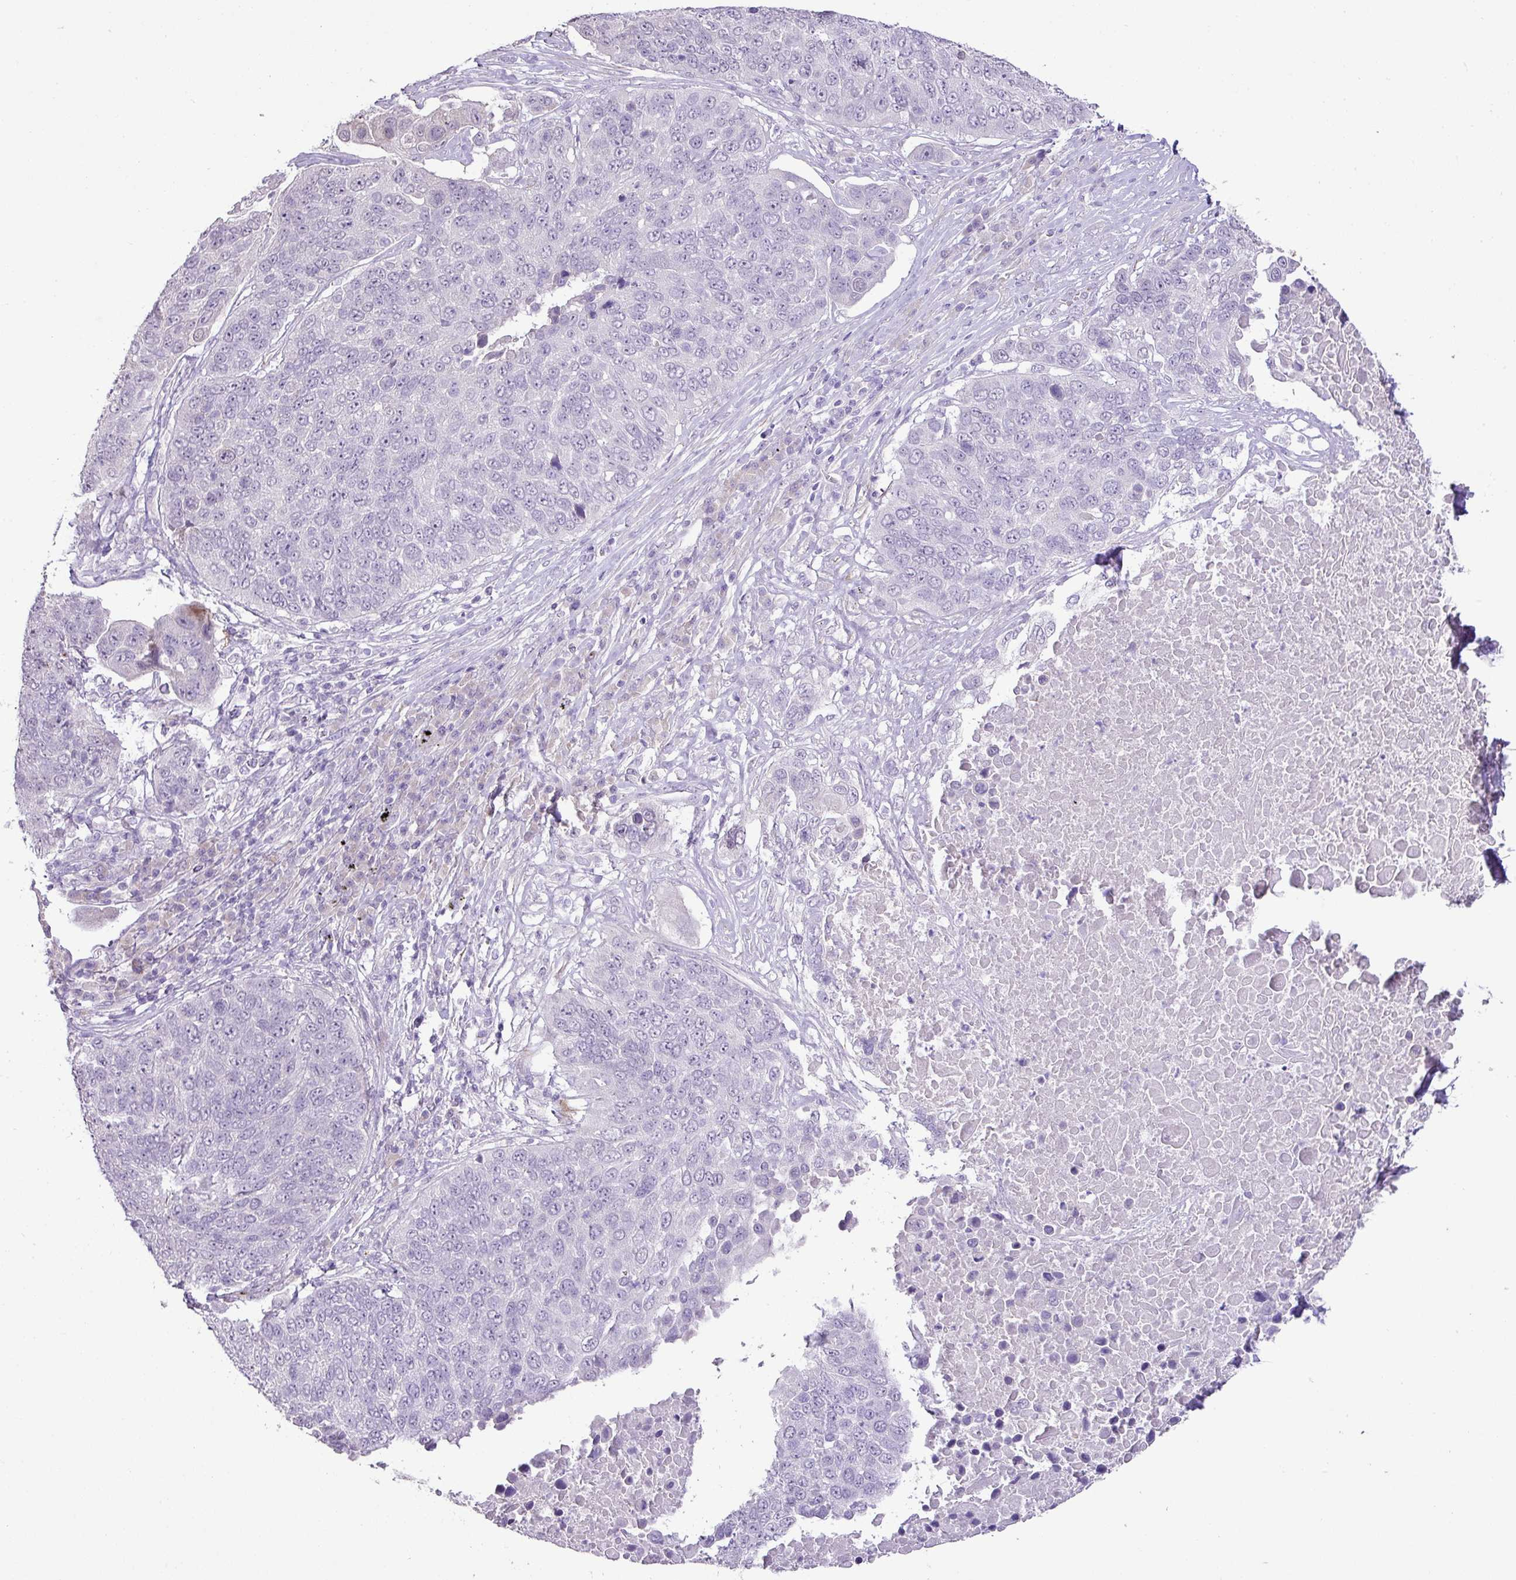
{"staining": {"intensity": "negative", "quantity": "none", "location": "none"}, "tissue": "lung cancer", "cell_type": "Tumor cells", "image_type": "cancer", "snomed": [{"axis": "morphology", "description": "Squamous cell carcinoma, NOS"}, {"axis": "topography", "description": "Lung"}], "caption": "Protein analysis of squamous cell carcinoma (lung) displays no significant expression in tumor cells.", "gene": "DIP2A", "patient": {"sex": "male", "age": 66}}